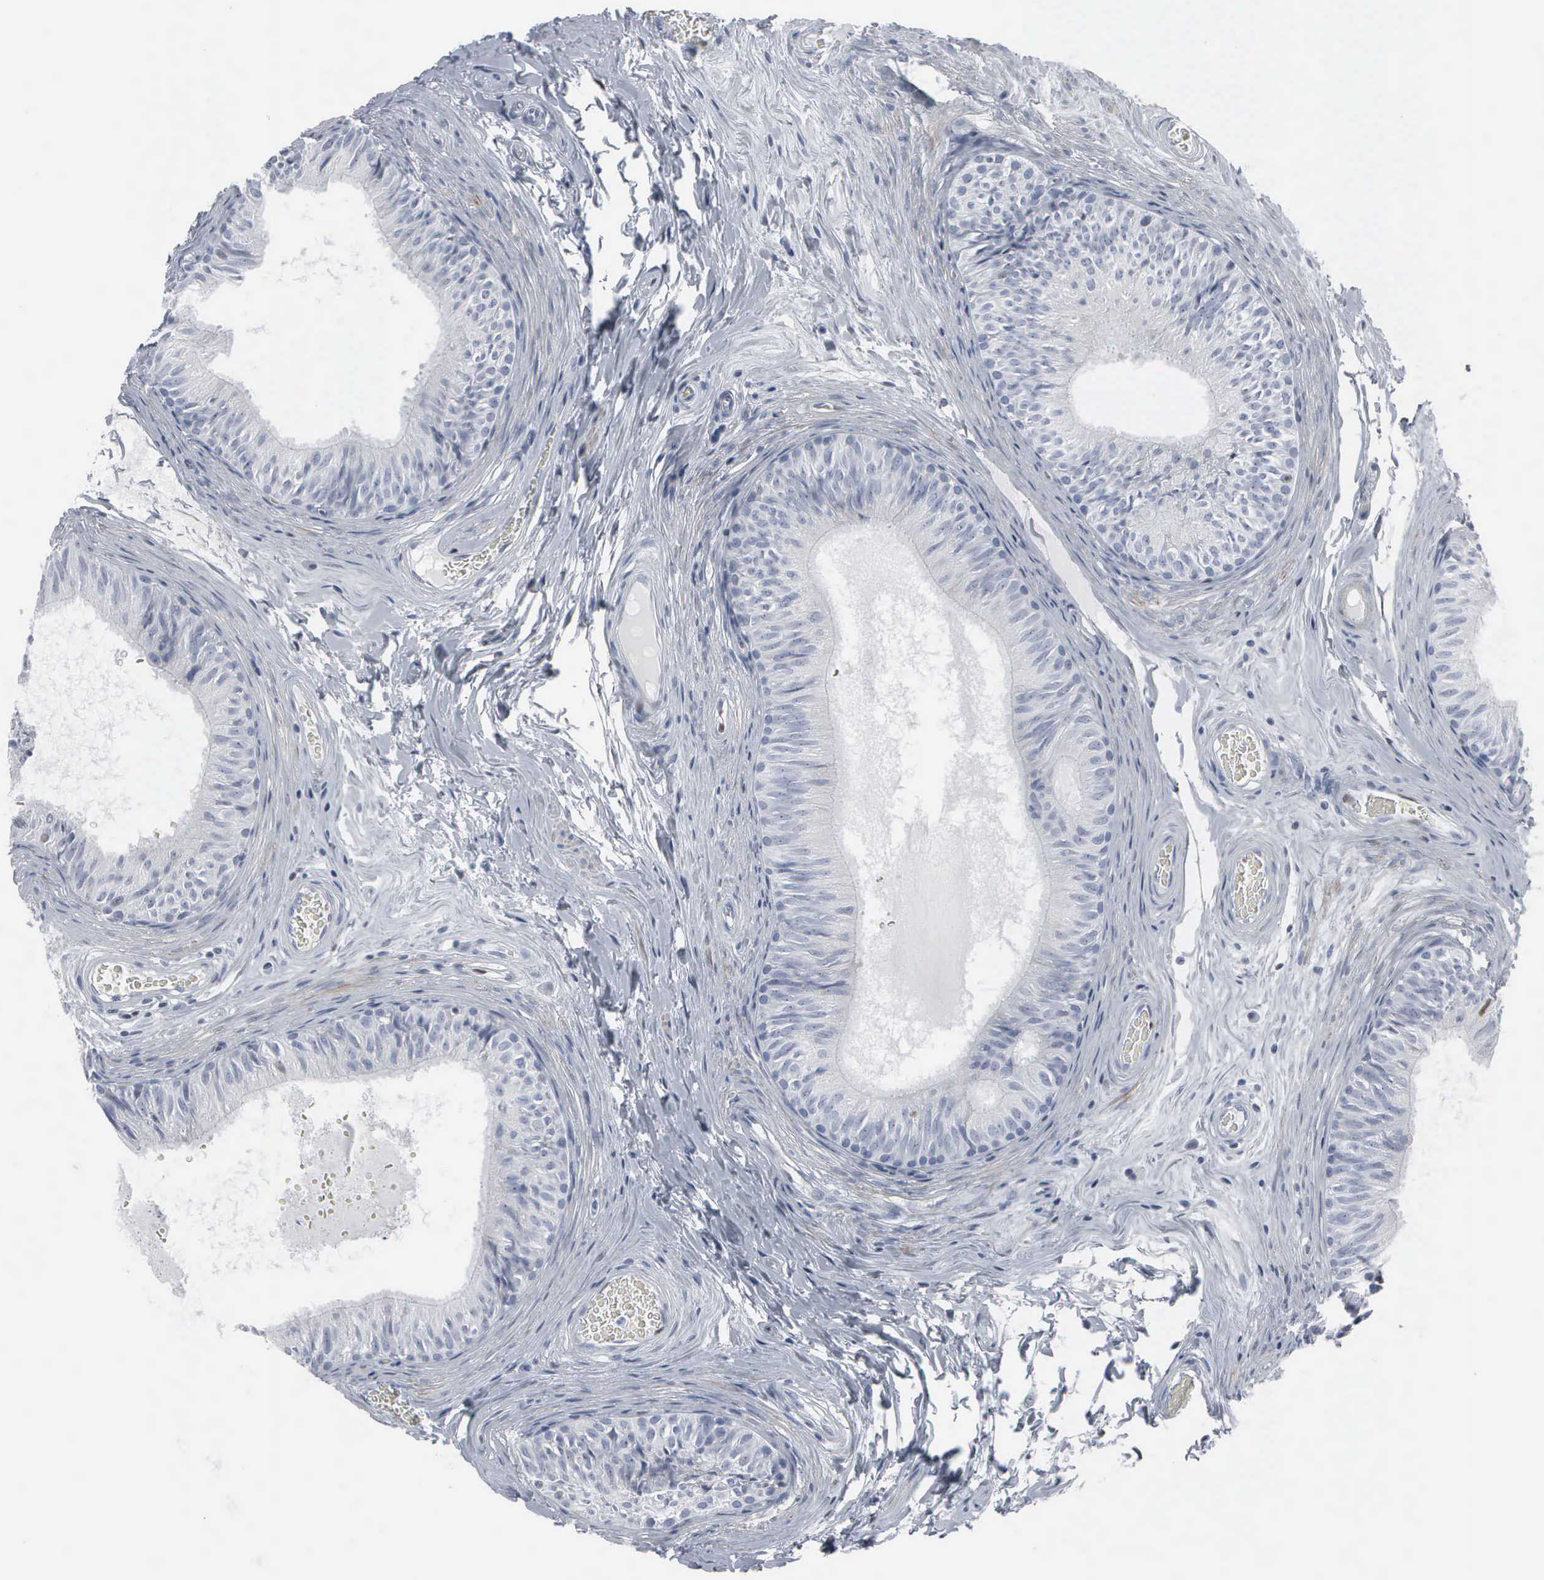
{"staining": {"intensity": "negative", "quantity": "none", "location": "none"}, "tissue": "epididymis", "cell_type": "Glandular cells", "image_type": "normal", "snomed": [{"axis": "morphology", "description": "Normal tissue, NOS"}, {"axis": "topography", "description": "Epididymis"}], "caption": "This is a photomicrograph of immunohistochemistry (IHC) staining of normal epididymis, which shows no positivity in glandular cells.", "gene": "CCND3", "patient": {"sex": "male", "age": 23}}